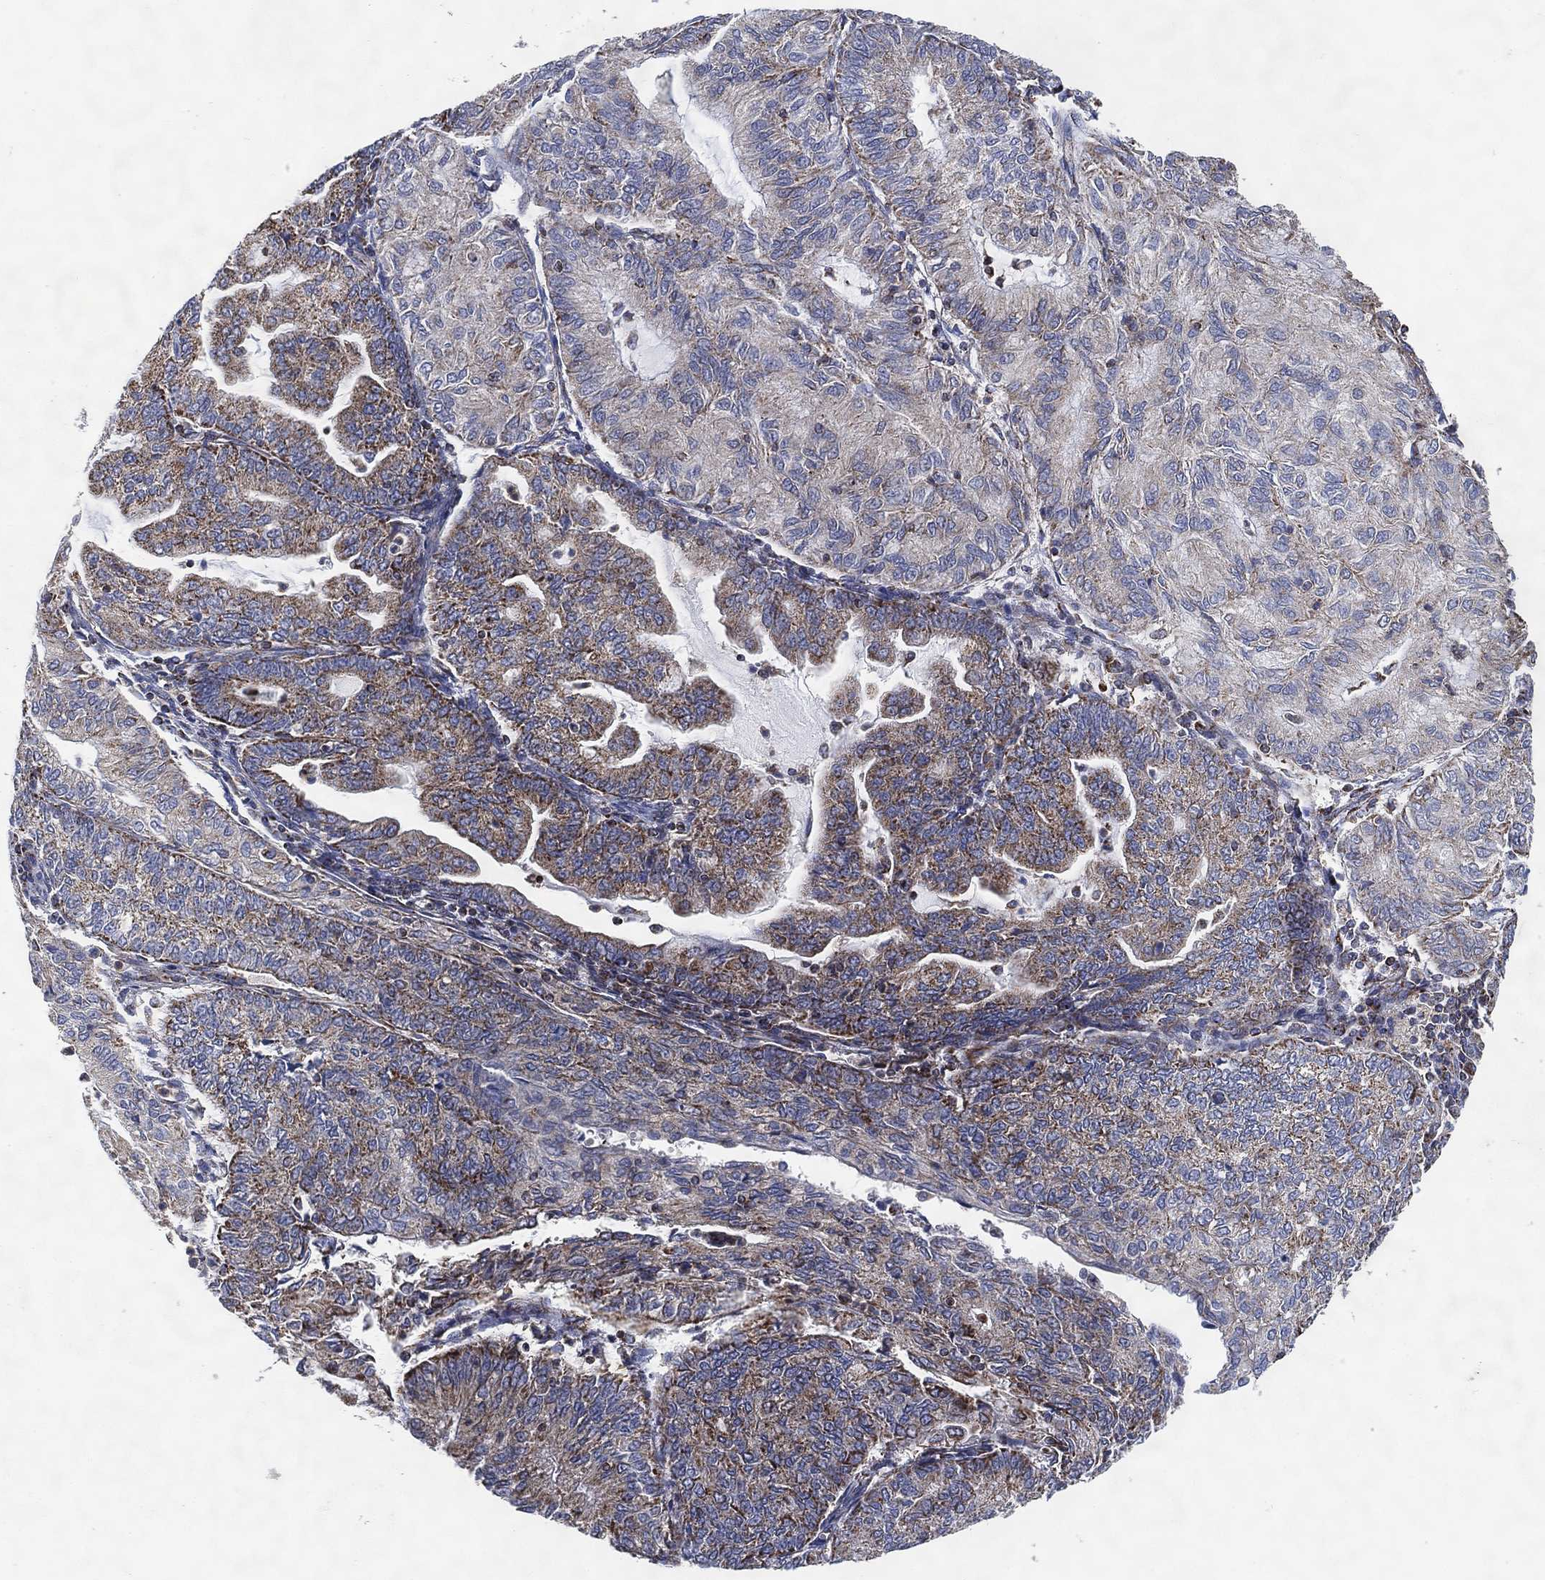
{"staining": {"intensity": "moderate", "quantity": "25%-75%", "location": "cytoplasmic/membranous"}, "tissue": "endometrial cancer", "cell_type": "Tumor cells", "image_type": "cancer", "snomed": [{"axis": "morphology", "description": "Adenocarcinoma, NOS"}, {"axis": "topography", "description": "Endometrium"}], "caption": "Brown immunohistochemical staining in adenocarcinoma (endometrial) displays moderate cytoplasmic/membranous staining in about 25%-75% of tumor cells.", "gene": "GCAT", "patient": {"sex": "female", "age": 82}}